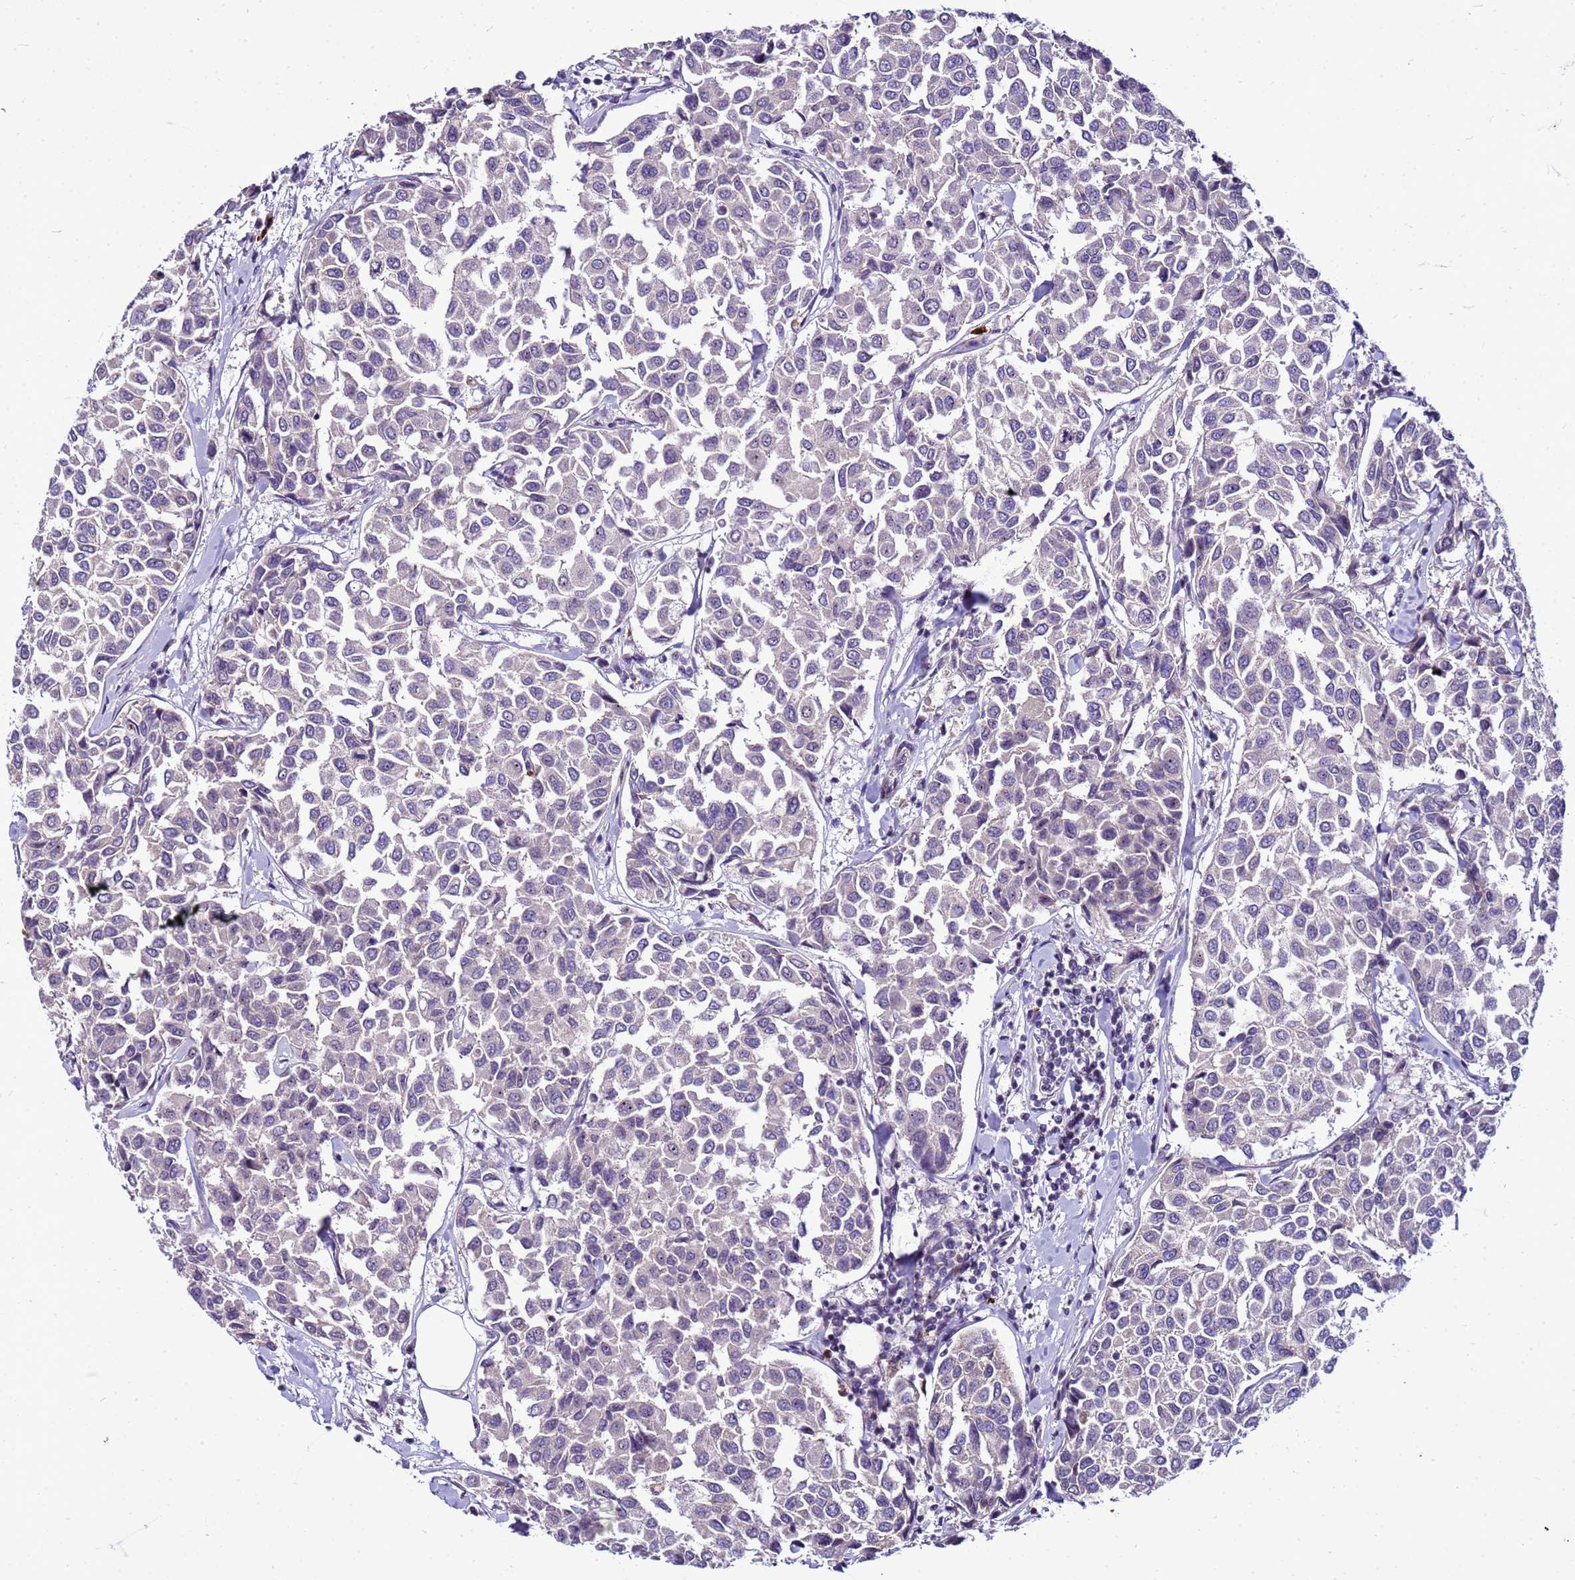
{"staining": {"intensity": "negative", "quantity": "none", "location": "none"}, "tissue": "breast cancer", "cell_type": "Tumor cells", "image_type": "cancer", "snomed": [{"axis": "morphology", "description": "Duct carcinoma"}, {"axis": "topography", "description": "Breast"}], "caption": "The IHC histopathology image has no significant expression in tumor cells of breast cancer (intraductal carcinoma) tissue.", "gene": "VPS4B", "patient": {"sex": "female", "age": 55}}